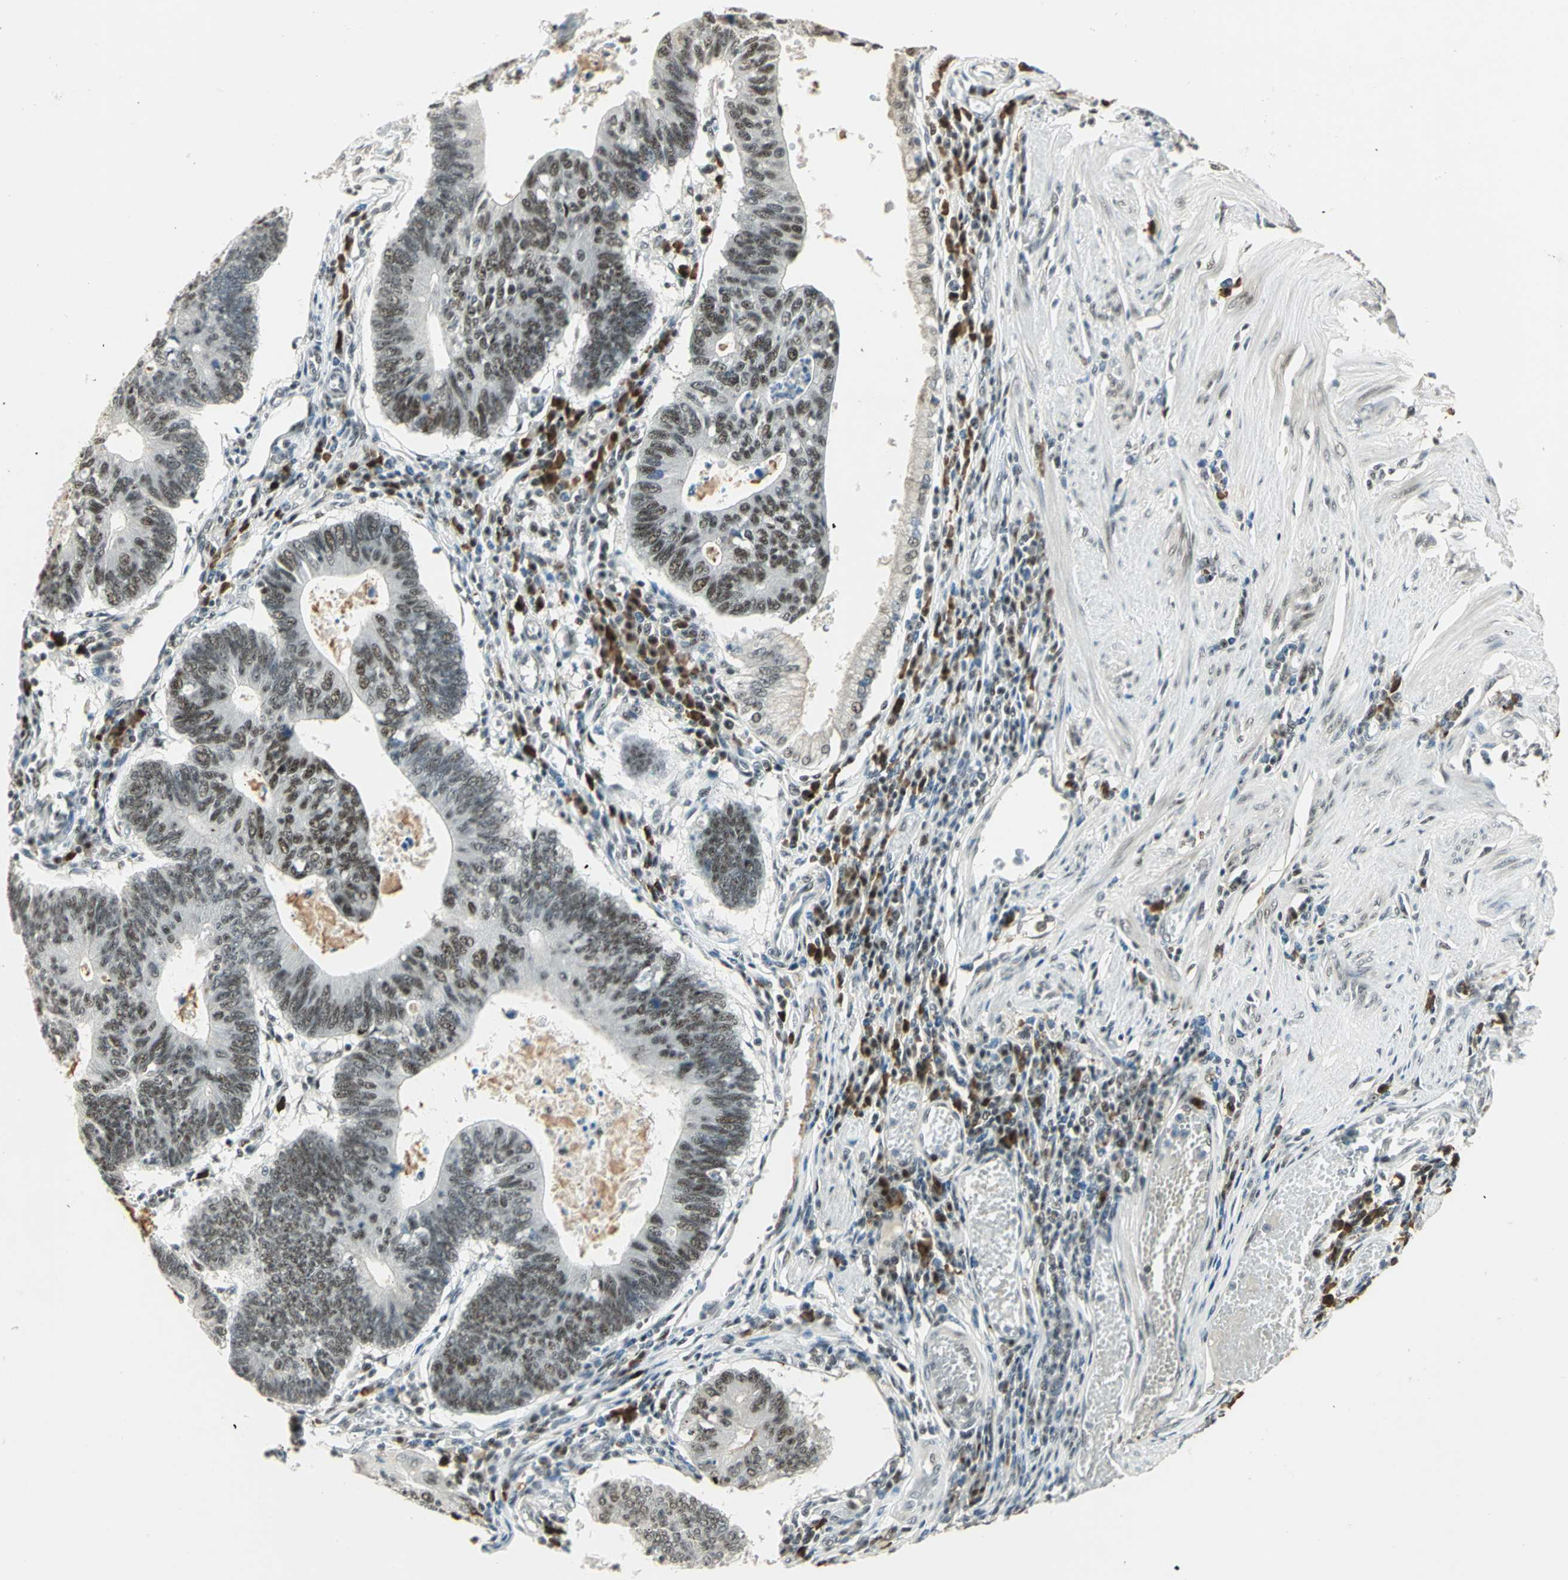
{"staining": {"intensity": "moderate", "quantity": ">75%", "location": "nuclear"}, "tissue": "stomach cancer", "cell_type": "Tumor cells", "image_type": "cancer", "snomed": [{"axis": "morphology", "description": "Adenocarcinoma, NOS"}, {"axis": "topography", "description": "Stomach"}], "caption": "Stomach cancer (adenocarcinoma) stained with a brown dye displays moderate nuclear positive staining in about >75% of tumor cells.", "gene": "CCNT1", "patient": {"sex": "male", "age": 59}}